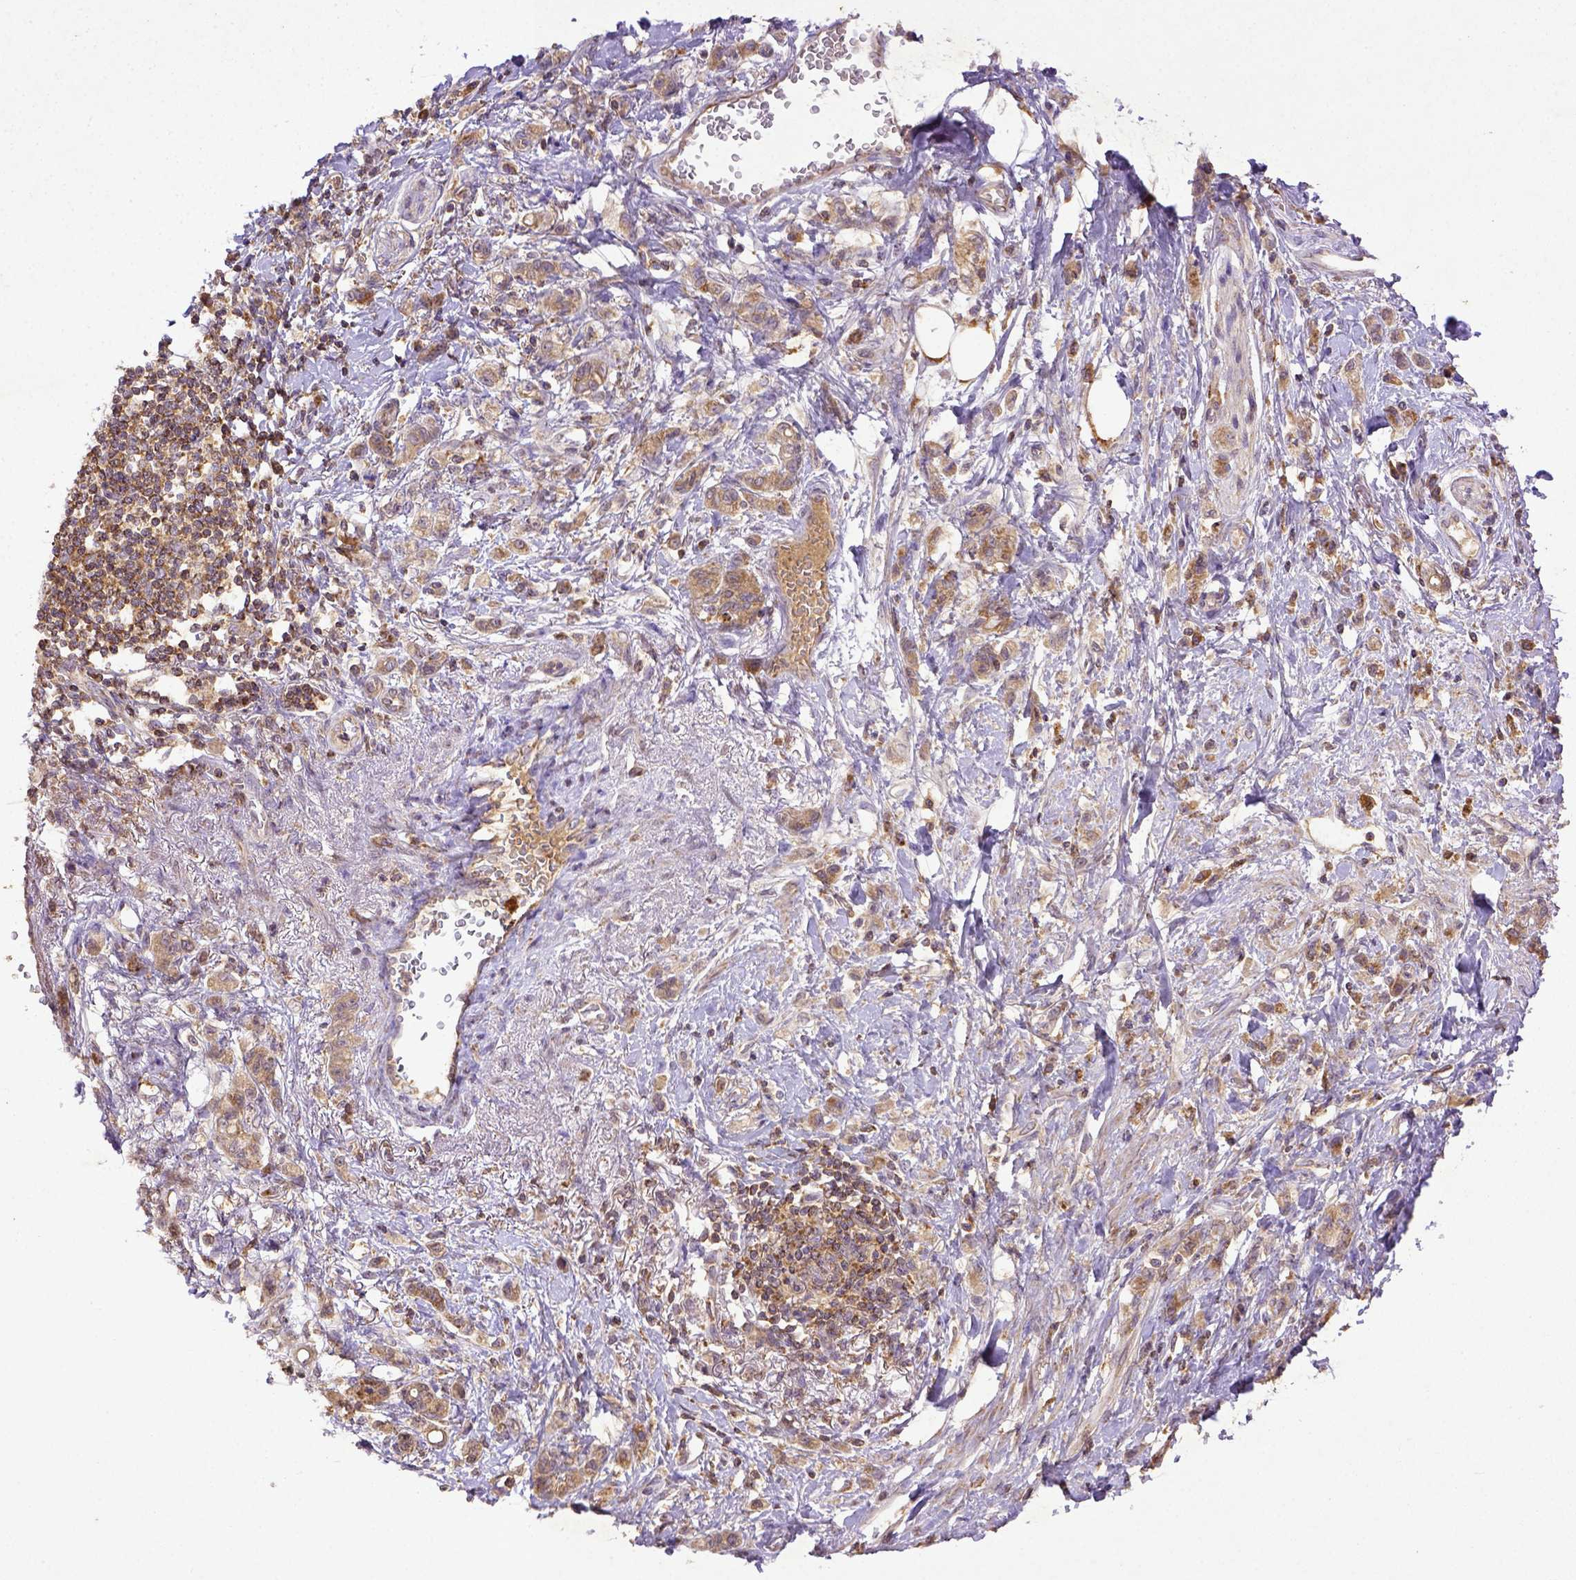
{"staining": {"intensity": "moderate", "quantity": ">75%", "location": "cytoplasmic/membranous"}, "tissue": "stomach cancer", "cell_type": "Tumor cells", "image_type": "cancer", "snomed": [{"axis": "morphology", "description": "Adenocarcinoma, NOS"}, {"axis": "topography", "description": "Stomach"}], "caption": "Protein analysis of stomach cancer tissue demonstrates moderate cytoplasmic/membranous expression in approximately >75% of tumor cells.", "gene": "MT-CO1", "patient": {"sex": "male", "age": 77}}